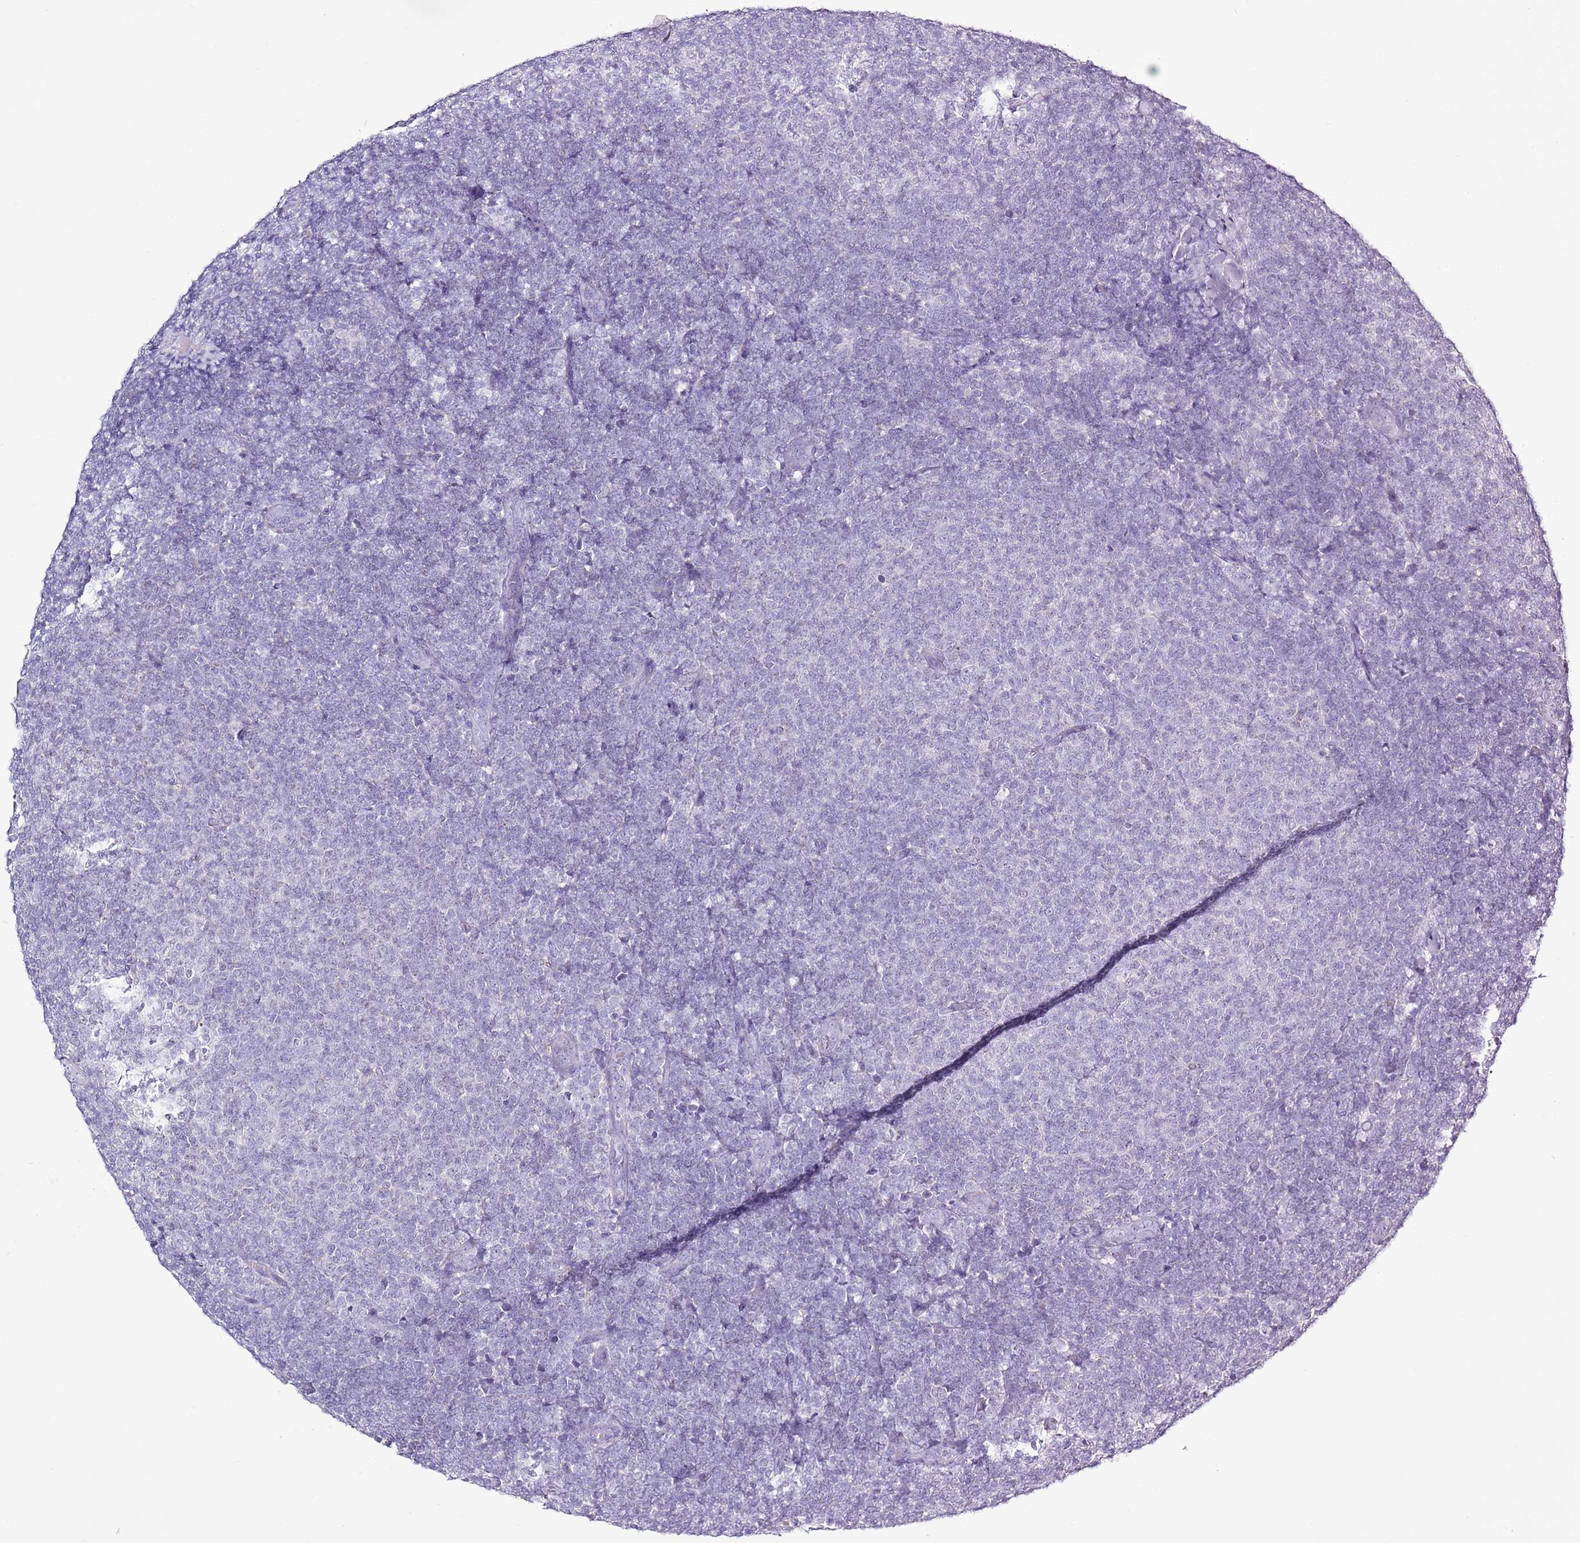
{"staining": {"intensity": "negative", "quantity": "none", "location": "none"}, "tissue": "lymphoma", "cell_type": "Tumor cells", "image_type": "cancer", "snomed": [{"axis": "morphology", "description": "Malignant lymphoma, non-Hodgkin's type, Low grade"}, {"axis": "topography", "description": "Lymph node"}], "caption": "DAB immunohistochemical staining of lymphoma displays no significant positivity in tumor cells. (DAB immunohistochemistry visualized using brightfield microscopy, high magnification).", "gene": "SLC23A1", "patient": {"sex": "male", "age": 66}}